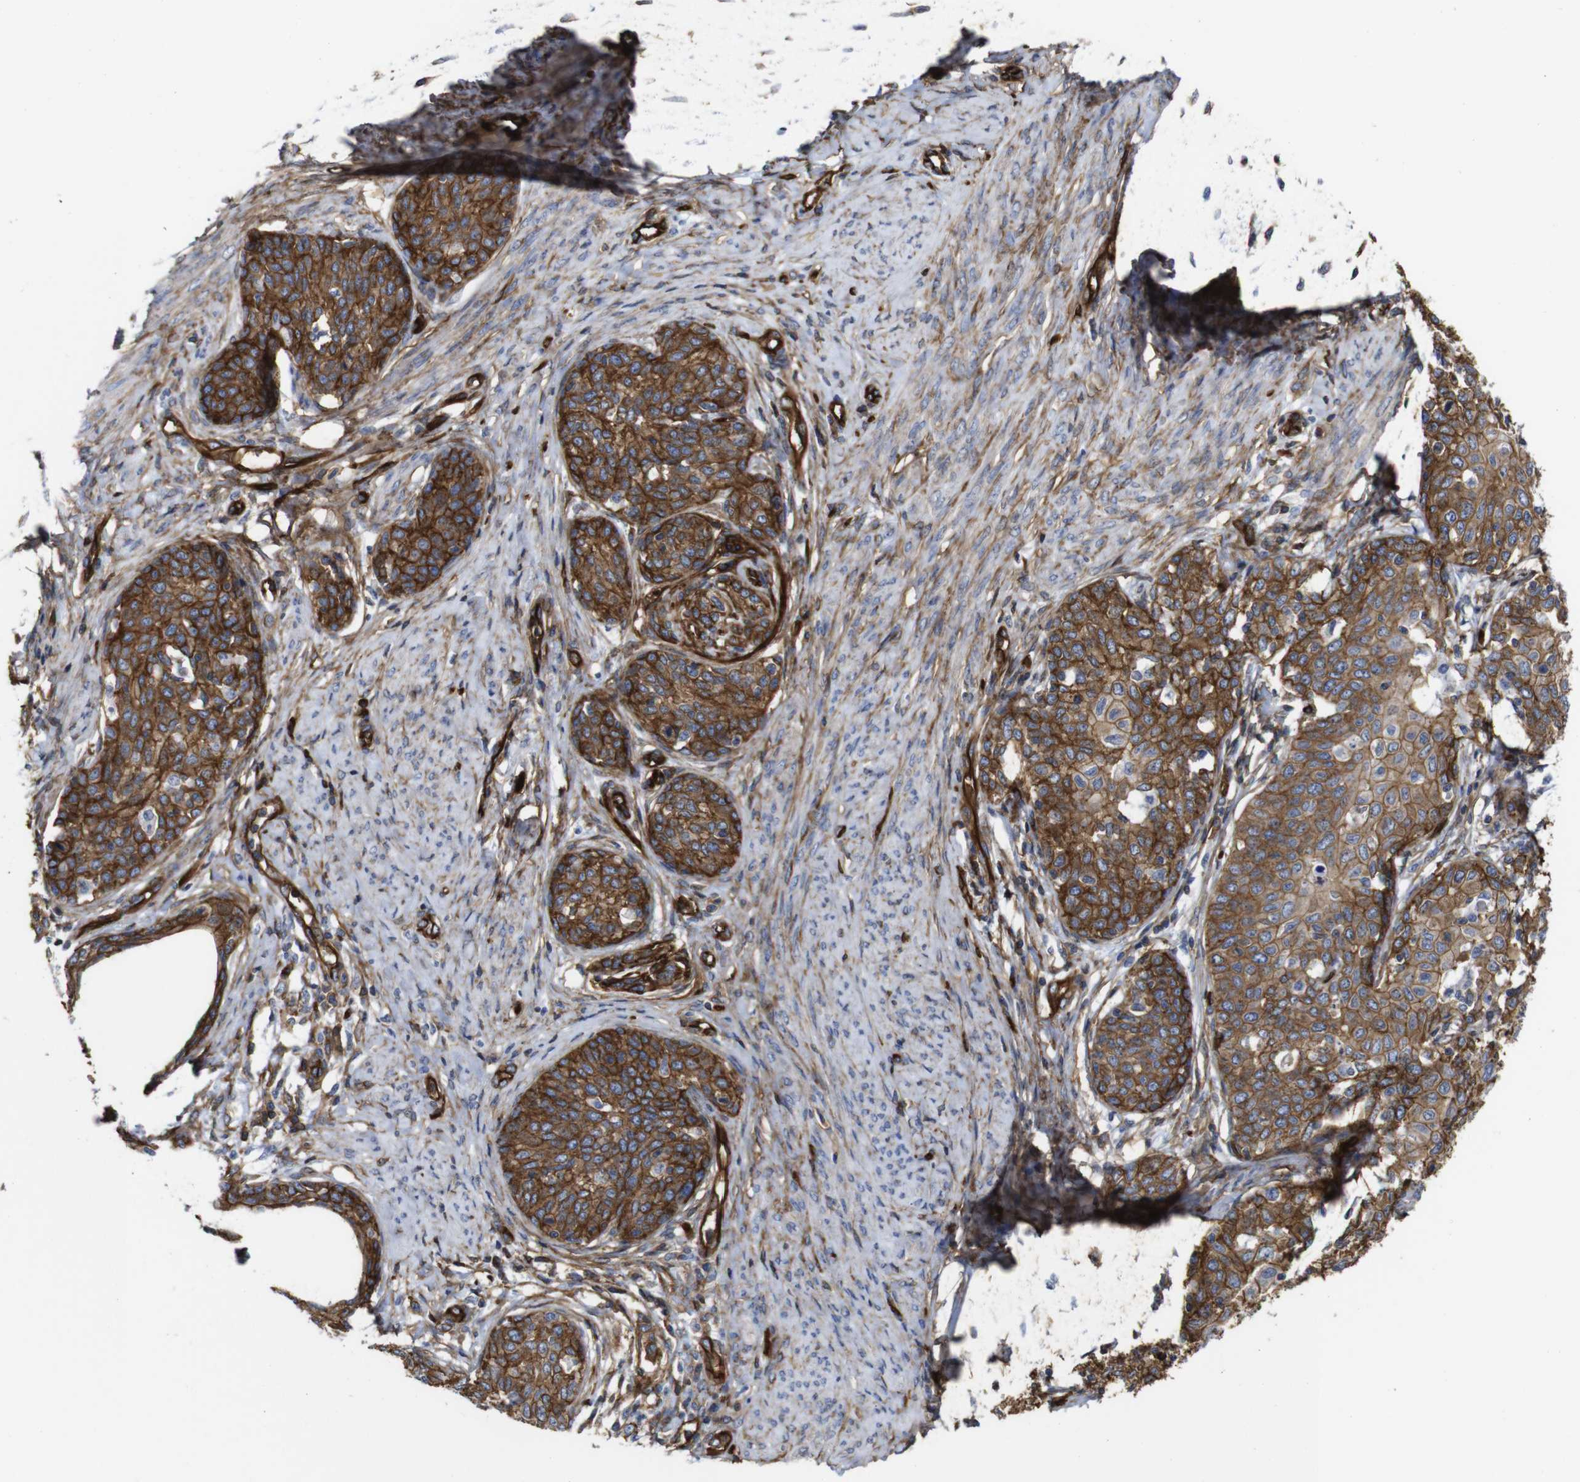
{"staining": {"intensity": "moderate", "quantity": ">75%", "location": "cytoplasmic/membranous"}, "tissue": "cervical cancer", "cell_type": "Tumor cells", "image_type": "cancer", "snomed": [{"axis": "morphology", "description": "Squamous cell carcinoma, NOS"}, {"axis": "morphology", "description": "Adenocarcinoma, NOS"}, {"axis": "topography", "description": "Cervix"}], "caption": "Human cervical squamous cell carcinoma stained with a brown dye demonstrates moderate cytoplasmic/membranous positive positivity in about >75% of tumor cells.", "gene": "SPTBN1", "patient": {"sex": "female", "age": 52}}